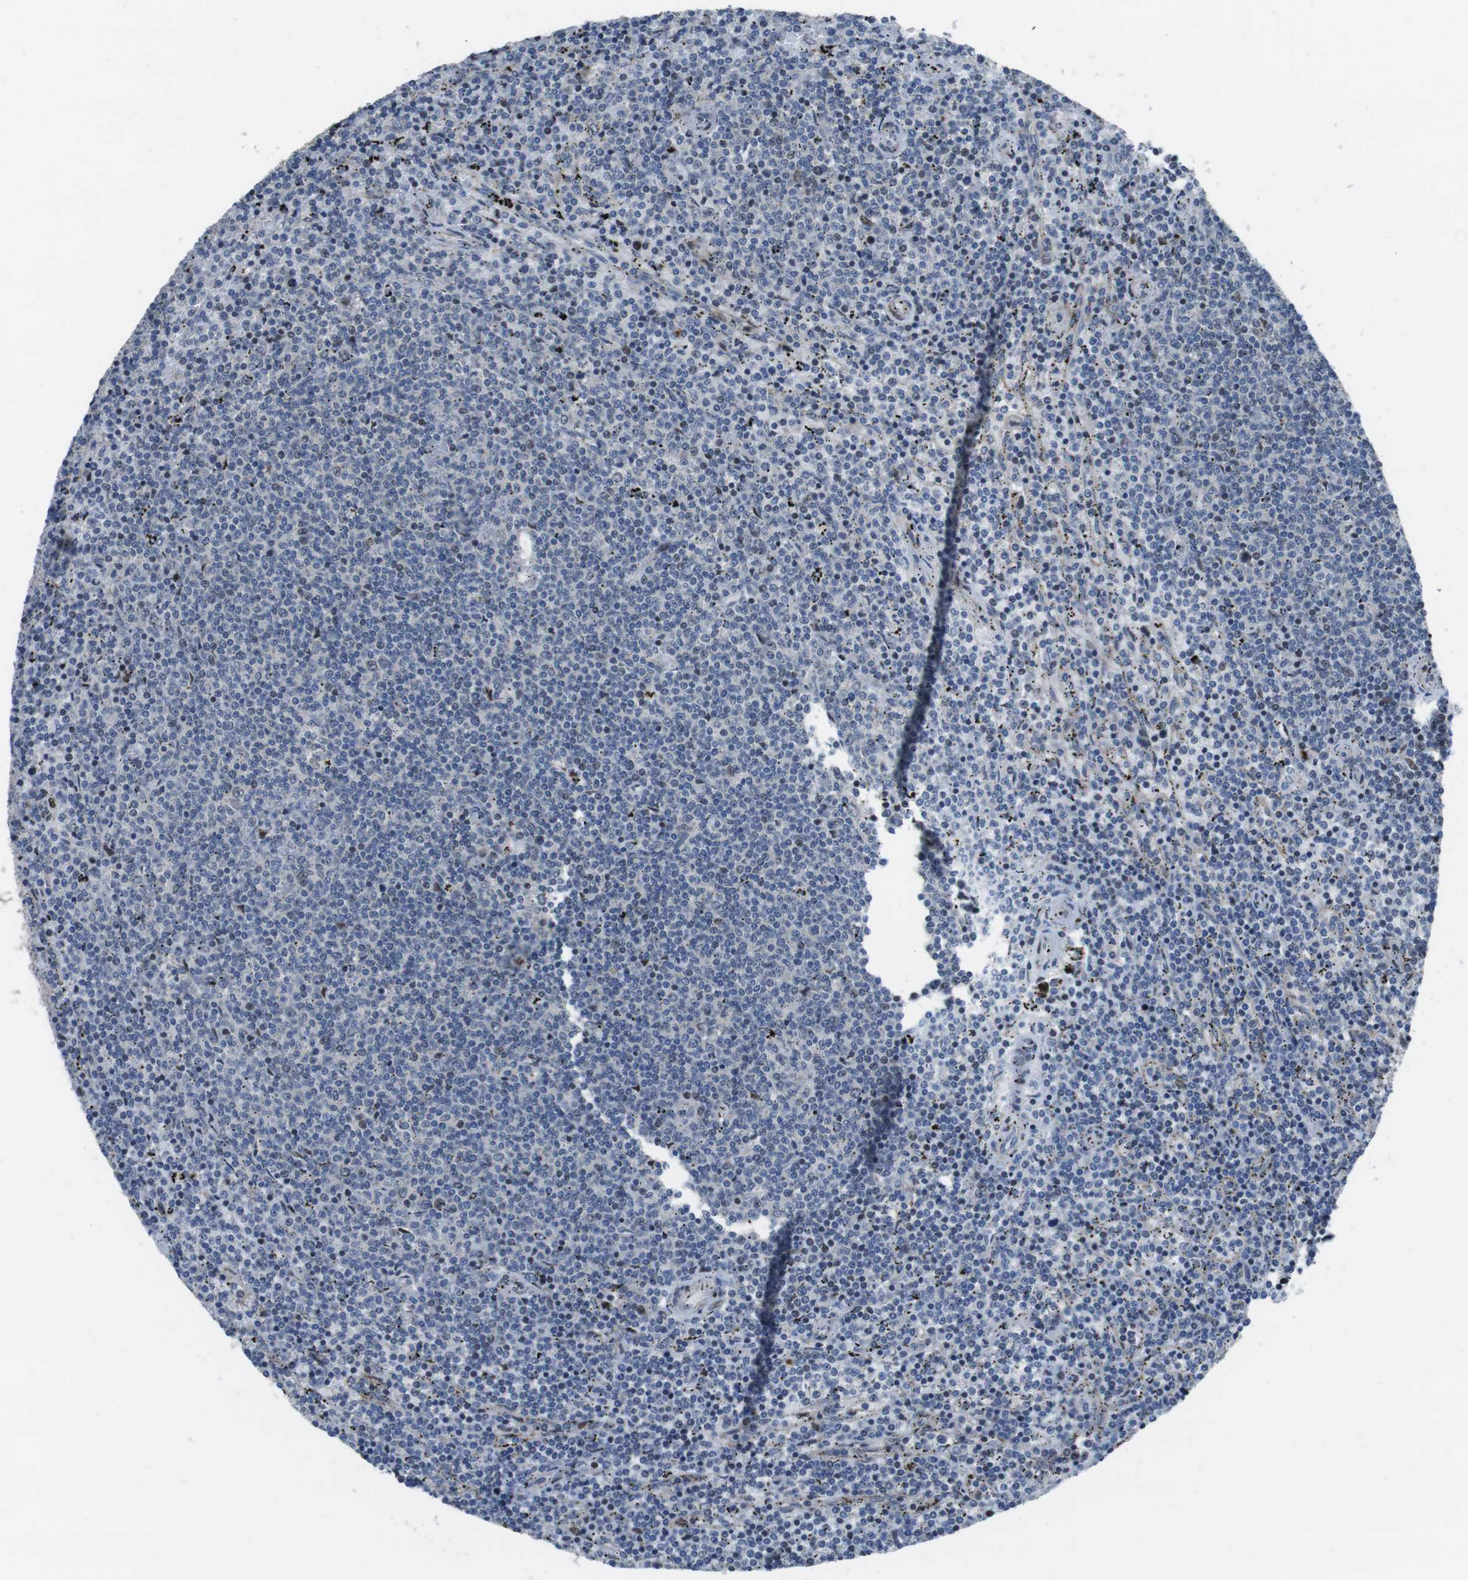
{"staining": {"intensity": "negative", "quantity": "none", "location": "none"}, "tissue": "lymphoma", "cell_type": "Tumor cells", "image_type": "cancer", "snomed": [{"axis": "morphology", "description": "Malignant lymphoma, non-Hodgkin's type, Low grade"}, {"axis": "topography", "description": "Spleen"}], "caption": "Immunohistochemistry (IHC) image of neoplastic tissue: low-grade malignant lymphoma, non-Hodgkin's type stained with DAB (3,3'-diaminobenzidine) demonstrates no significant protein expression in tumor cells.", "gene": "PBRM1", "patient": {"sex": "female", "age": 50}}